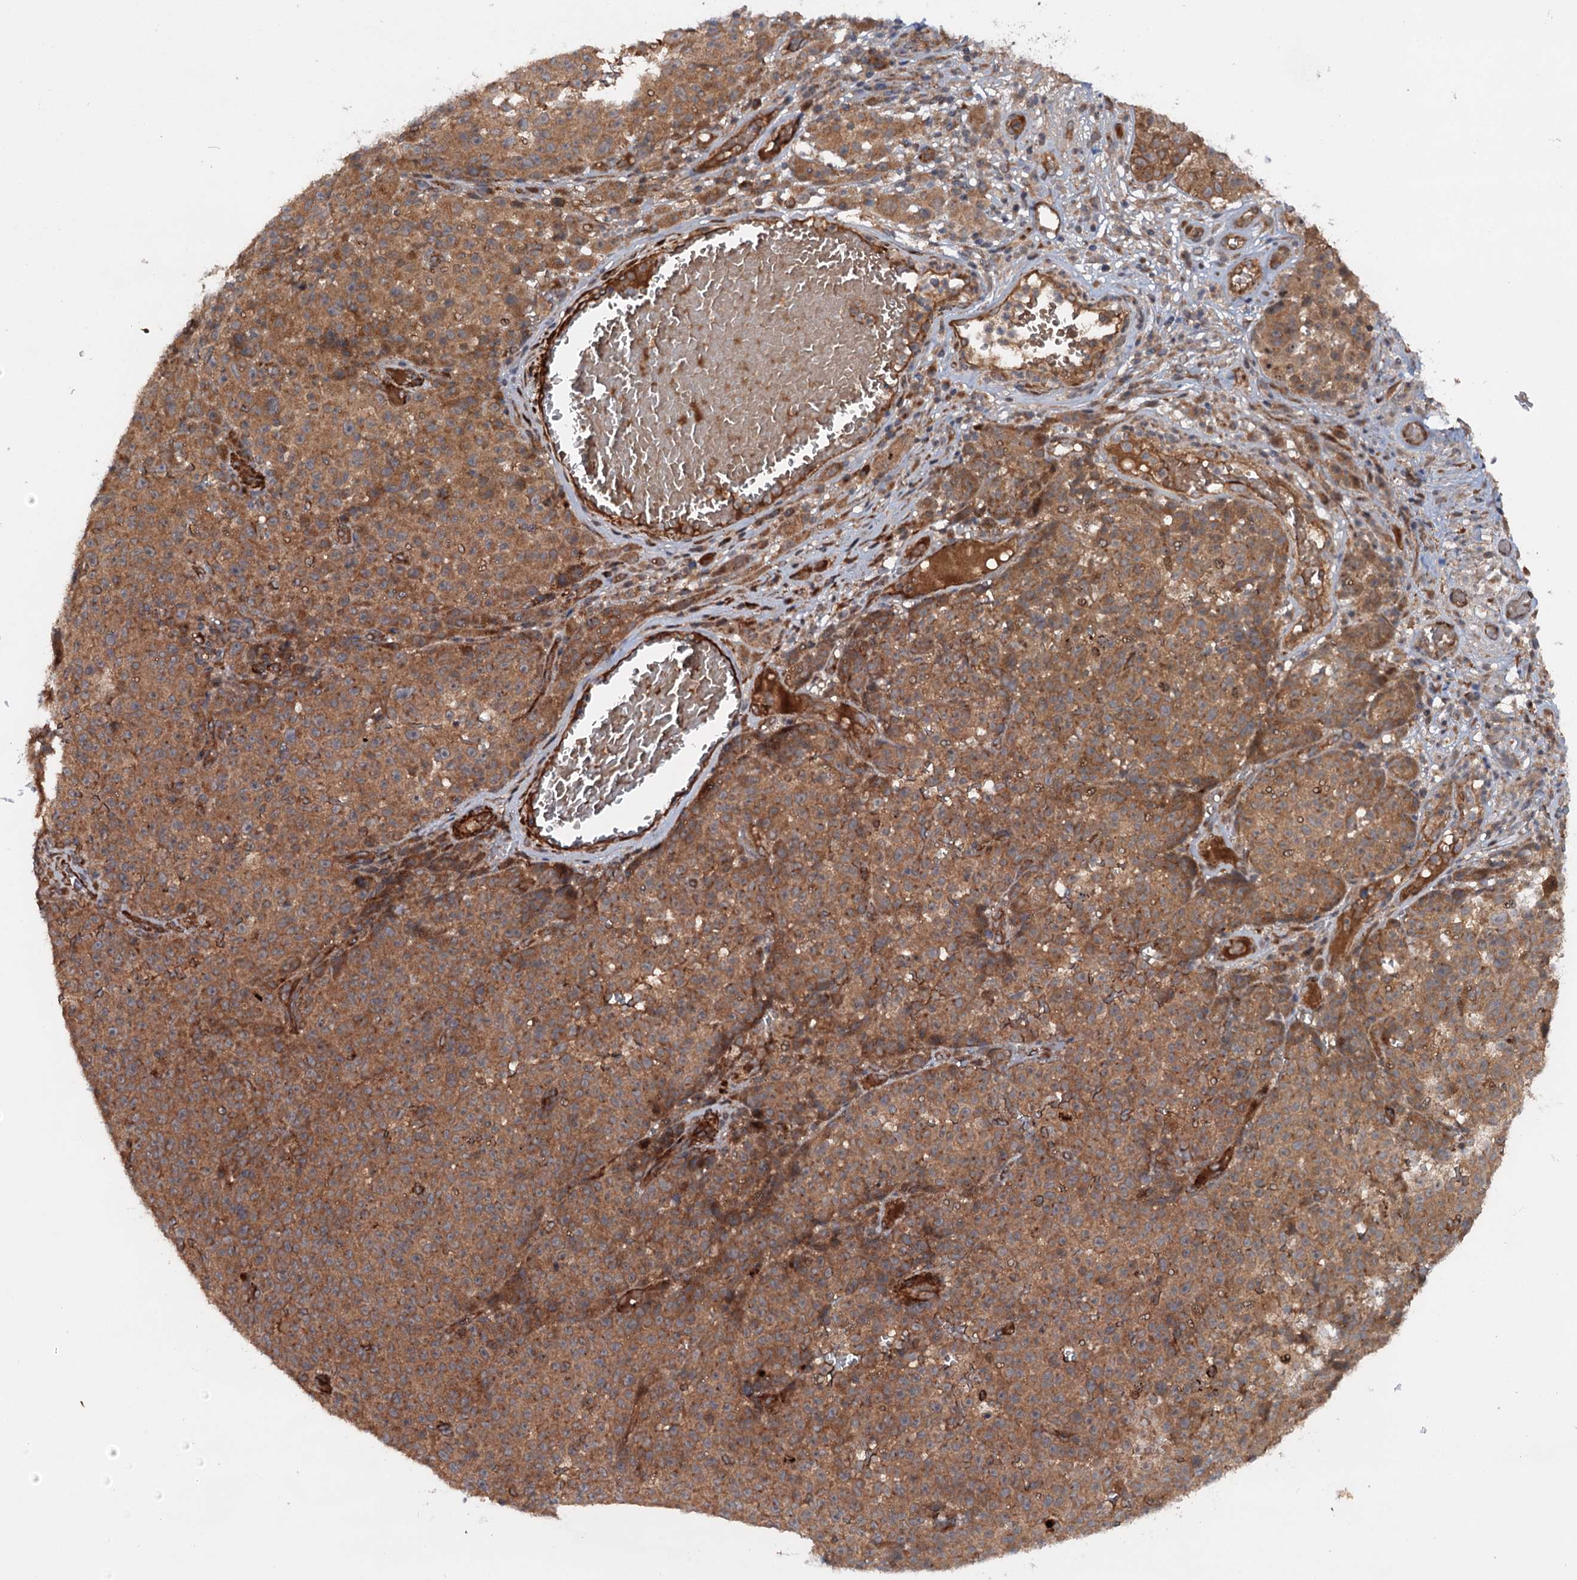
{"staining": {"intensity": "moderate", "quantity": ">75%", "location": "cytoplasmic/membranous"}, "tissue": "melanoma", "cell_type": "Tumor cells", "image_type": "cancer", "snomed": [{"axis": "morphology", "description": "Malignant melanoma, NOS"}, {"axis": "topography", "description": "Skin"}], "caption": "Immunohistochemical staining of human melanoma demonstrates medium levels of moderate cytoplasmic/membranous staining in about >75% of tumor cells.", "gene": "ADGRG4", "patient": {"sex": "female", "age": 82}}